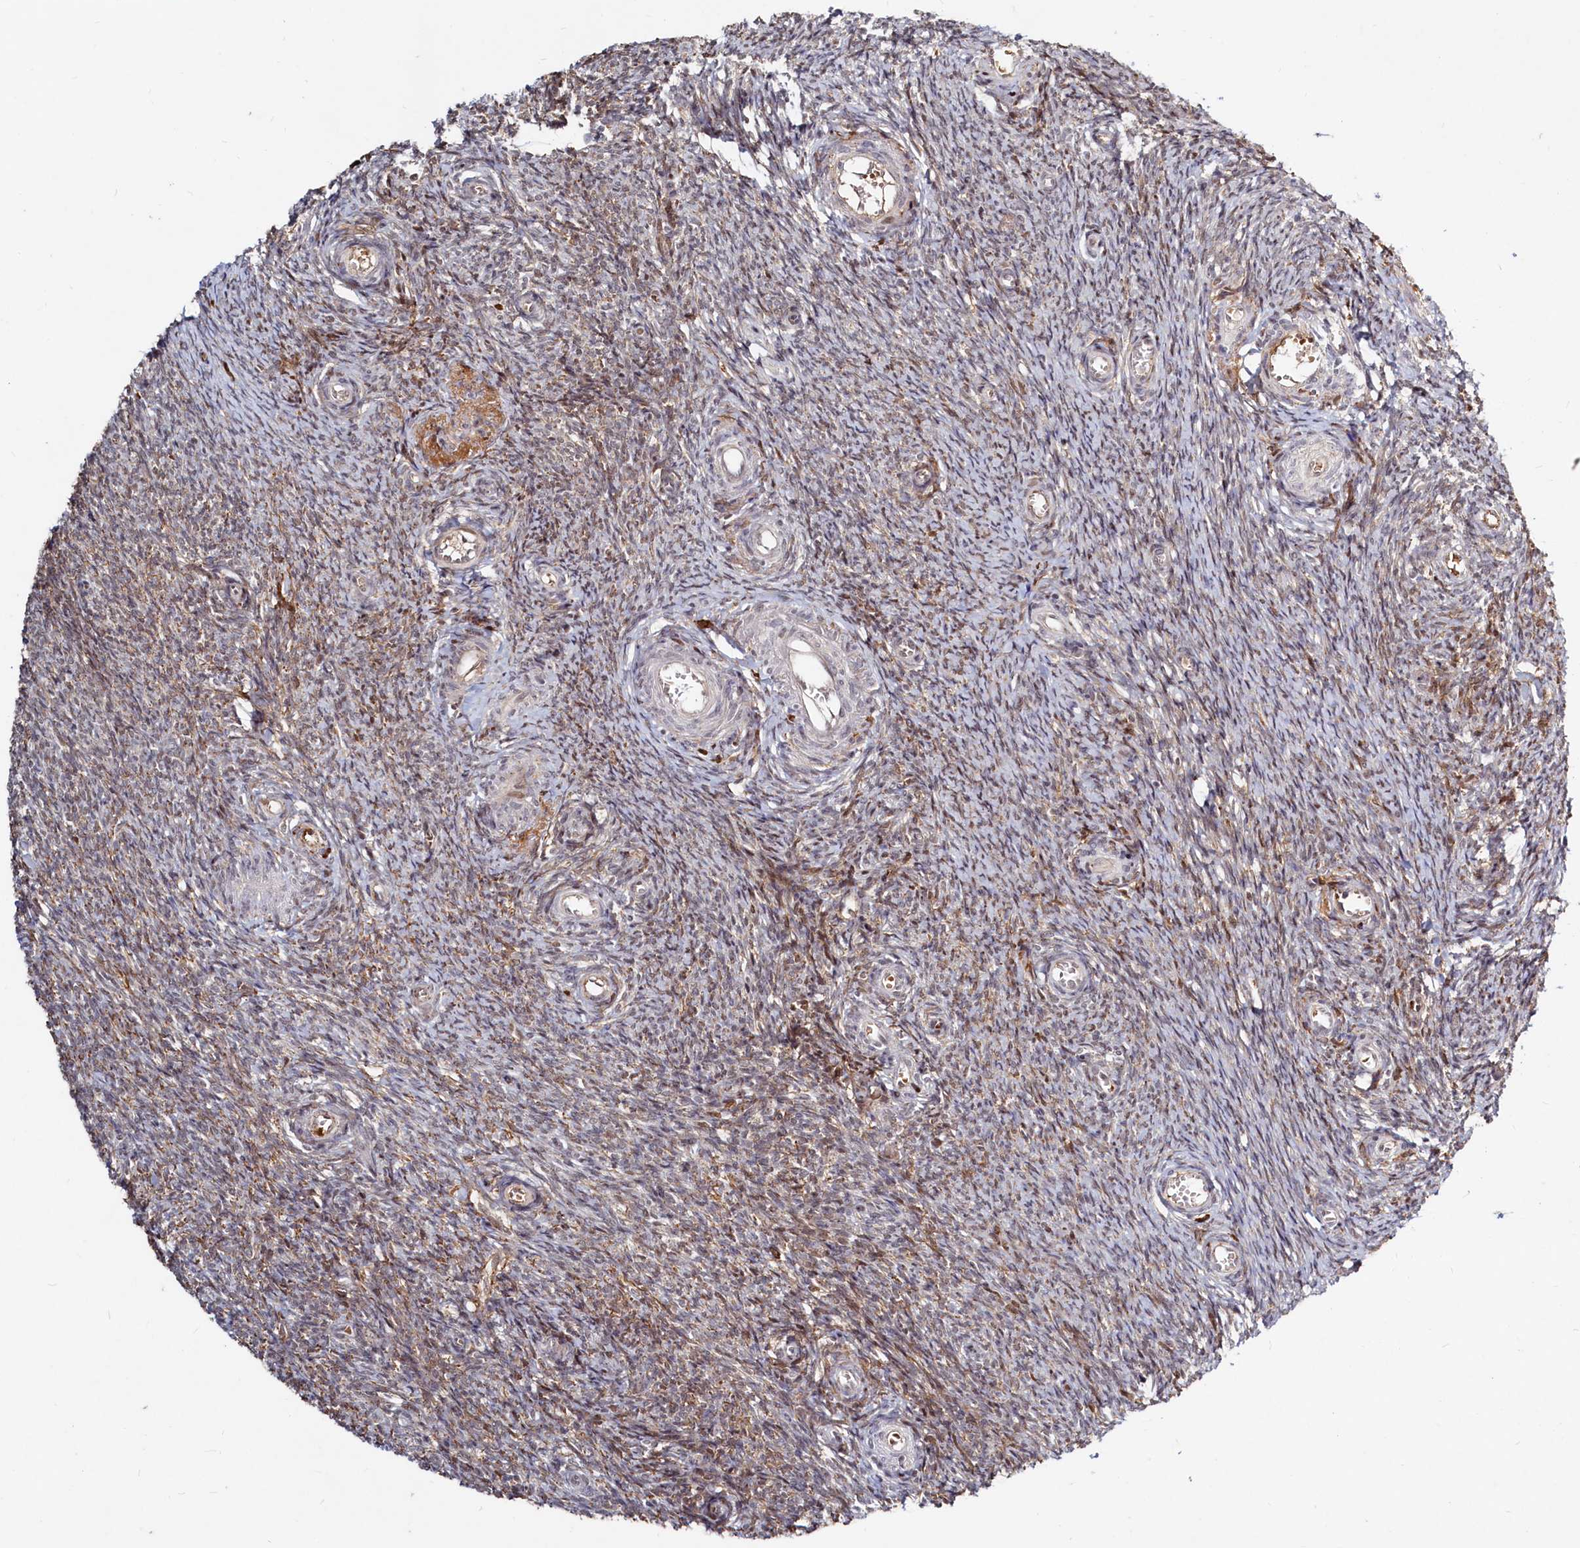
{"staining": {"intensity": "moderate", "quantity": "<25%", "location": "cytoplasmic/membranous,nuclear"}, "tissue": "ovary", "cell_type": "Ovarian stroma cells", "image_type": "normal", "snomed": [{"axis": "morphology", "description": "Normal tissue, NOS"}, {"axis": "topography", "description": "Ovary"}], "caption": "The histopathology image displays a brown stain indicating the presence of a protein in the cytoplasmic/membranous,nuclear of ovarian stroma cells in ovary. (DAB IHC, brown staining for protein, blue staining for nuclei).", "gene": "TRAPPC4", "patient": {"sex": "female", "age": 44}}